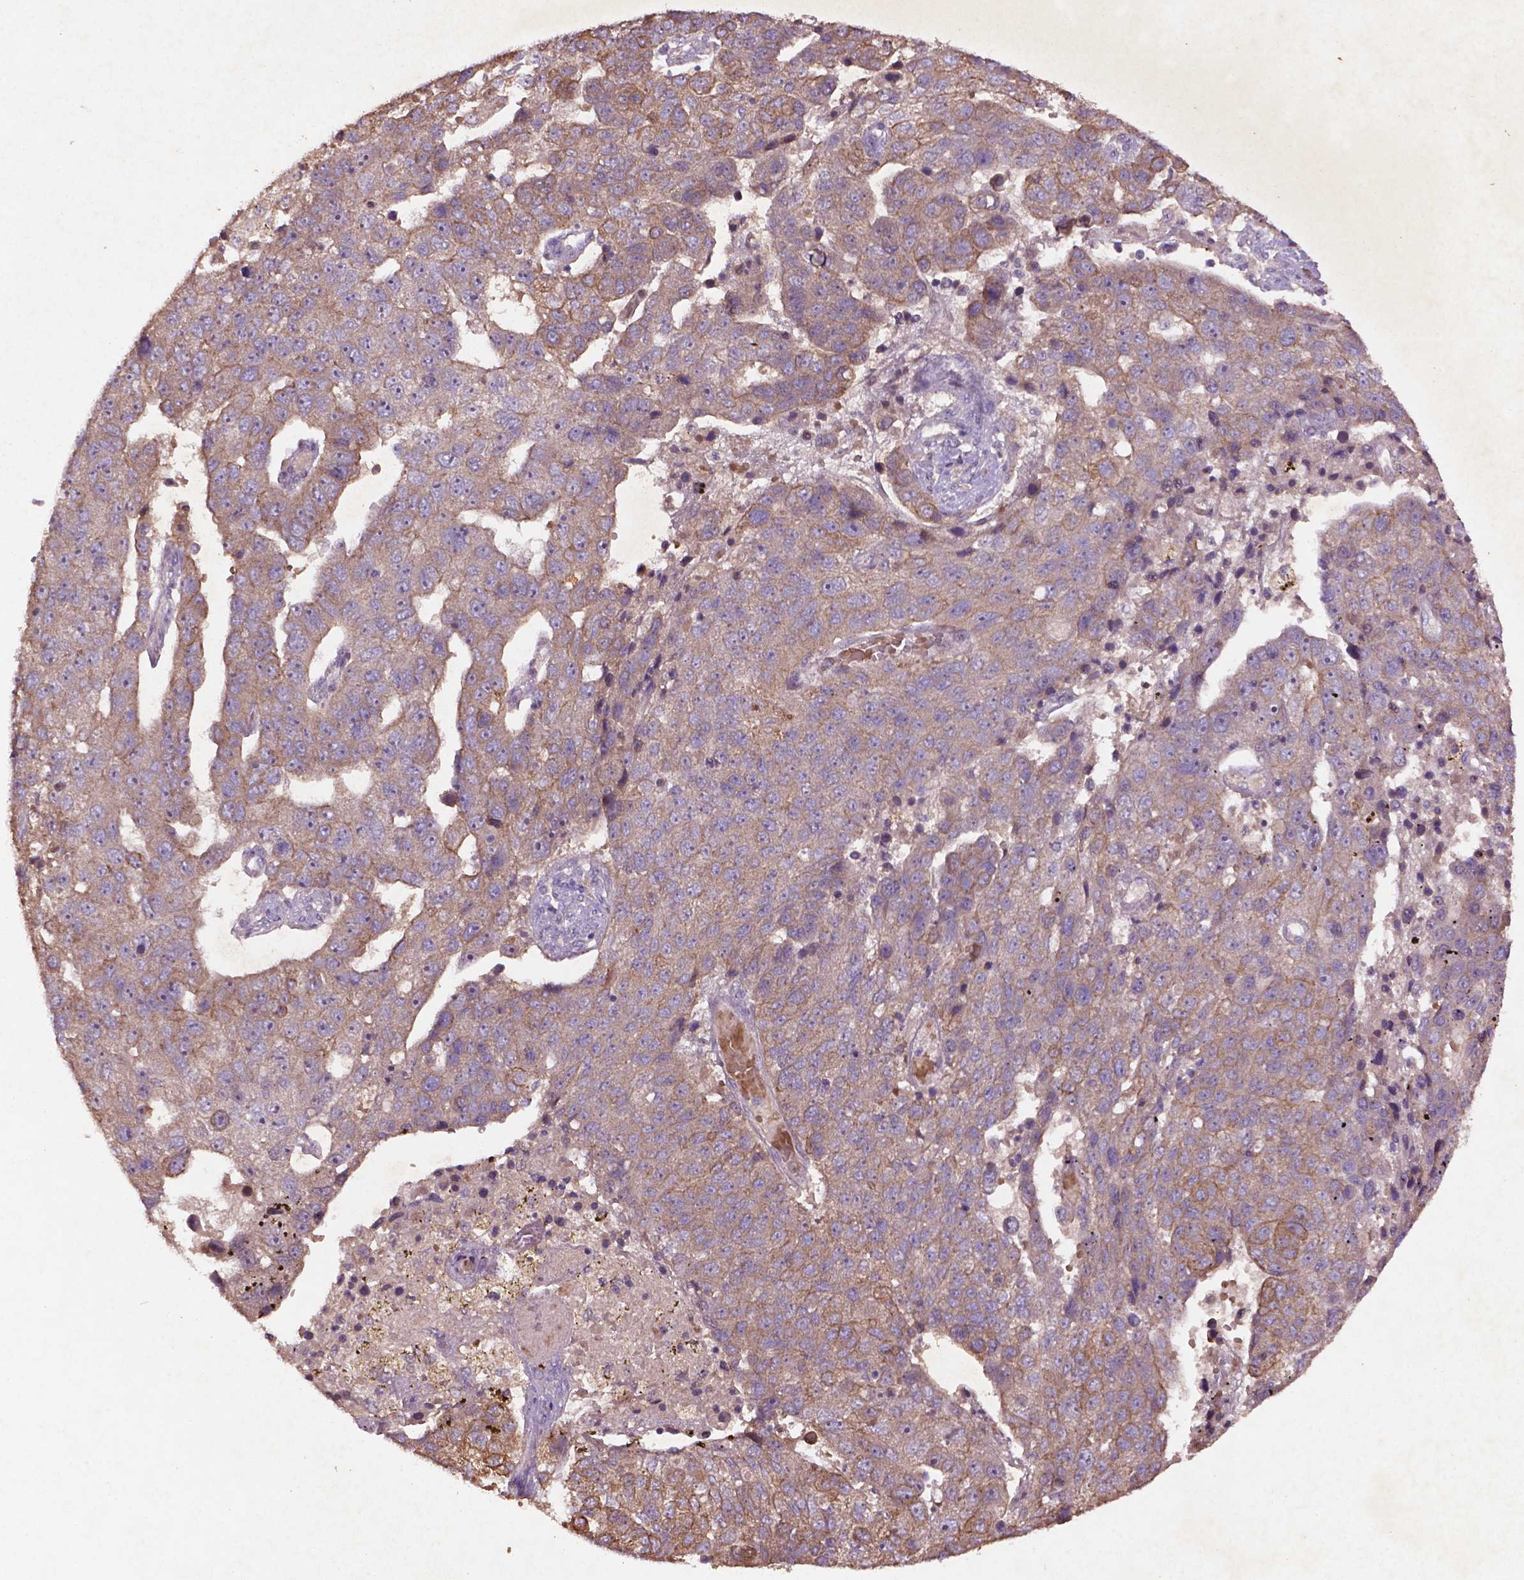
{"staining": {"intensity": "weak", "quantity": ">75%", "location": "cytoplasmic/membranous"}, "tissue": "pancreatic cancer", "cell_type": "Tumor cells", "image_type": "cancer", "snomed": [{"axis": "morphology", "description": "Adenocarcinoma, NOS"}, {"axis": "topography", "description": "Pancreas"}], "caption": "There is low levels of weak cytoplasmic/membranous staining in tumor cells of pancreatic cancer, as demonstrated by immunohistochemical staining (brown color).", "gene": "COQ2", "patient": {"sex": "female", "age": 61}}